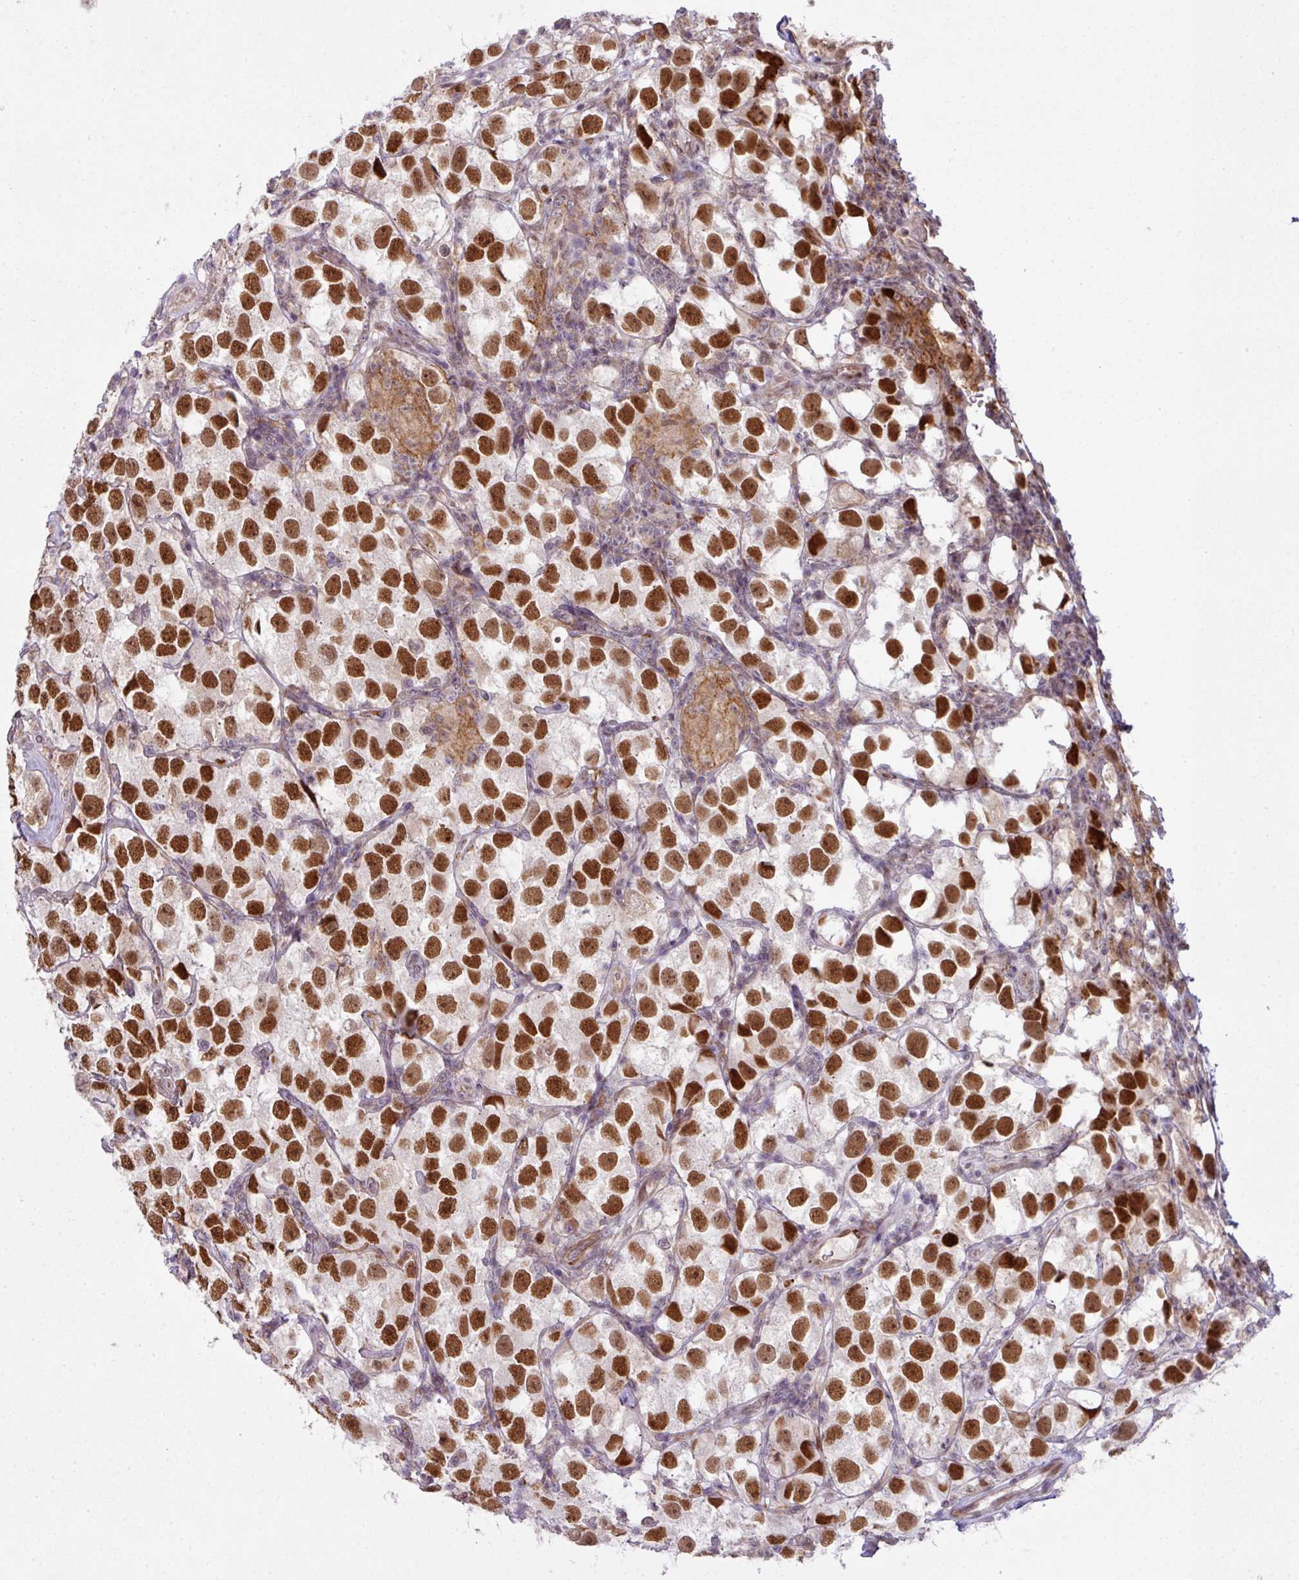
{"staining": {"intensity": "strong", "quantity": ">75%", "location": "nuclear"}, "tissue": "testis cancer", "cell_type": "Tumor cells", "image_type": "cancer", "snomed": [{"axis": "morphology", "description": "Seminoma, NOS"}, {"axis": "topography", "description": "Testis"}], "caption": "Brown immunohistochemical staining in testis seminoma exhibits strong nuclear staining in approximately >75% of tumor cells.", "gene": "ZC2HC1C", "patient": {"sex": "male", "age": 26}}